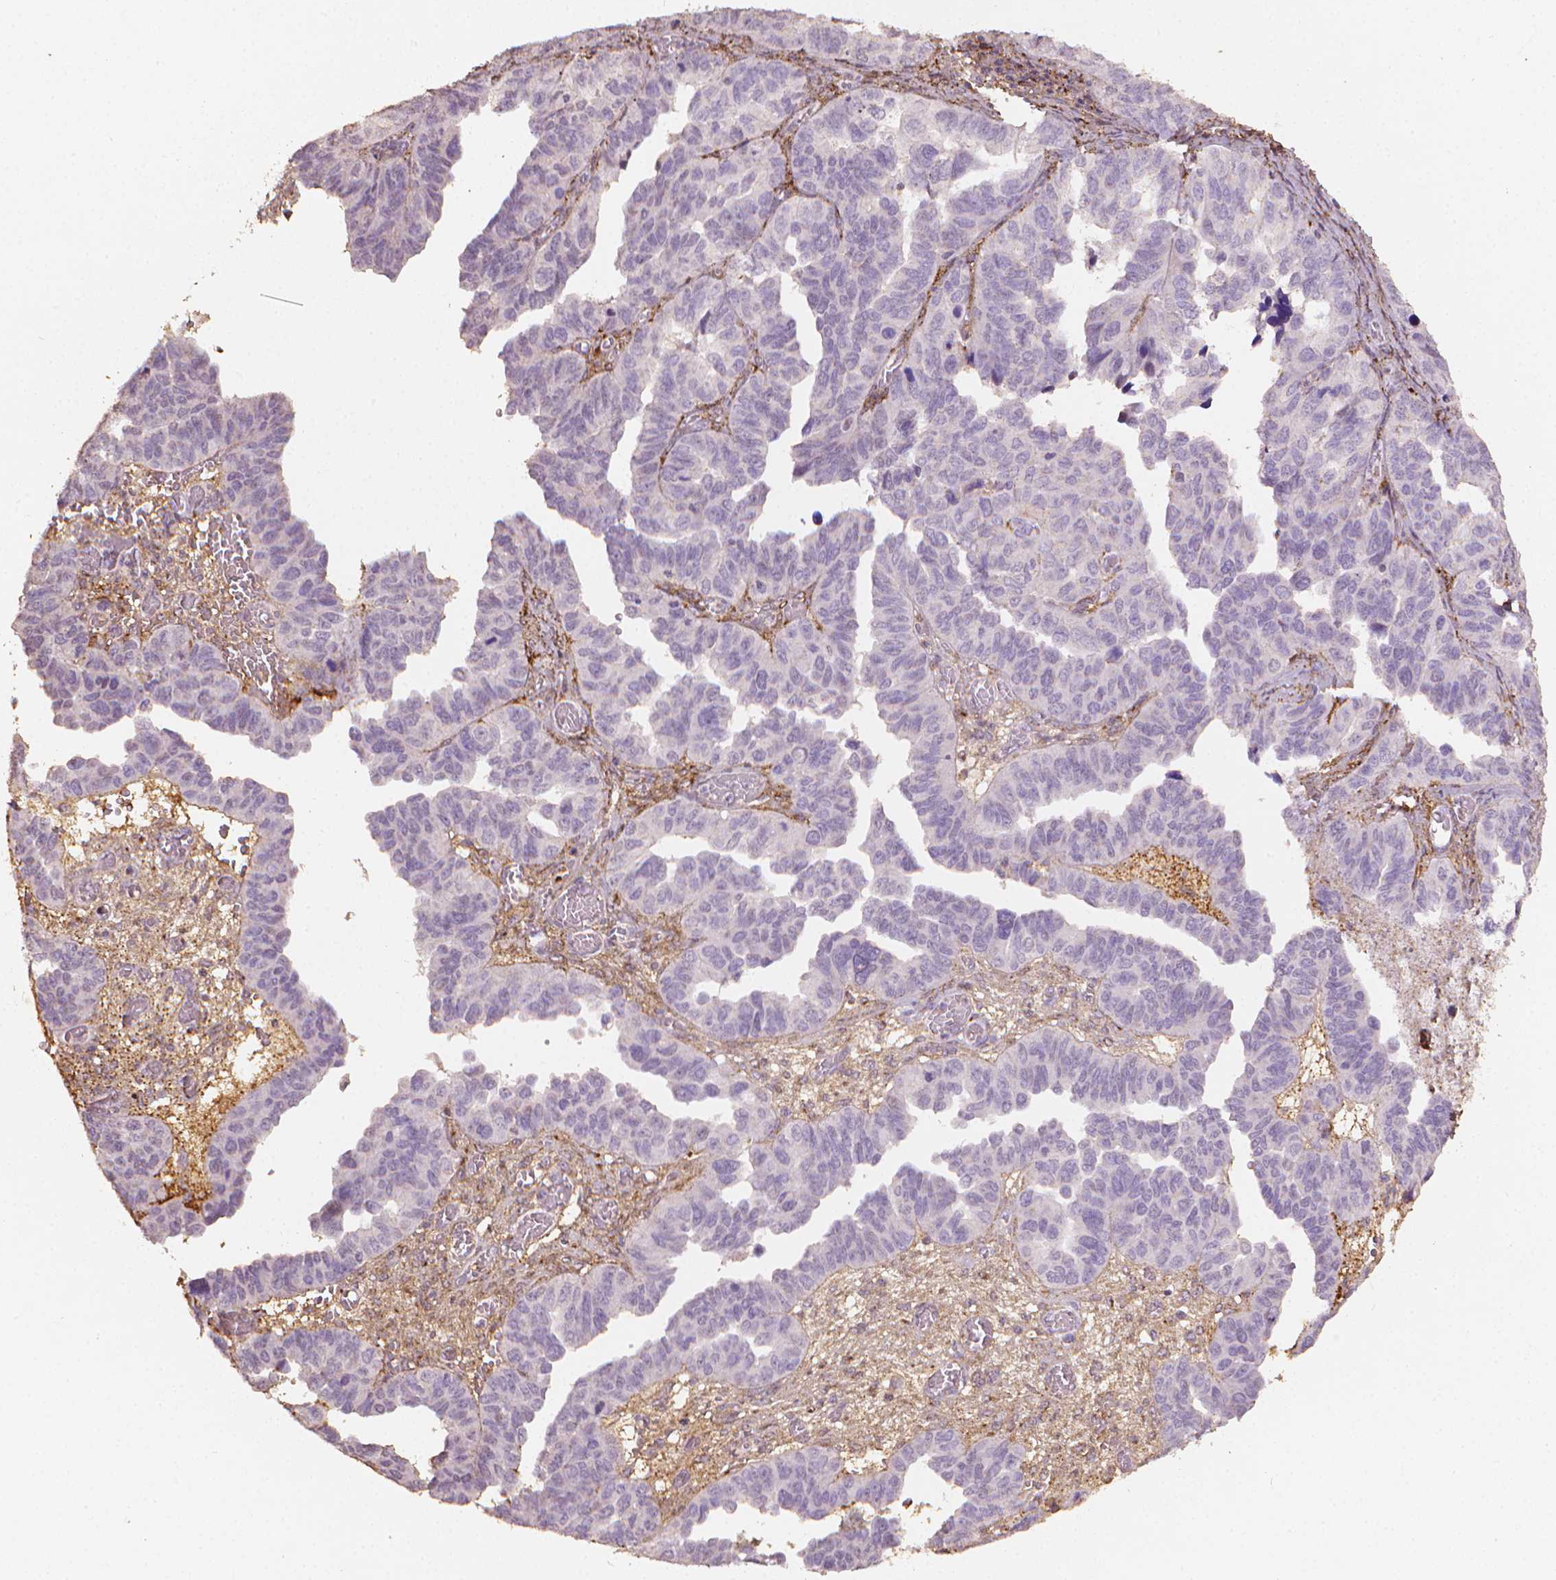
{"staining": {"intensity": "negative", "quantity": "none", "location": "none"}, "tissue": "ovarian cancer", "cell_type": "Tumor cells", "image_type": "cancer", "snomed": [{"axis": "morphology", "description": "Cystadenocarcinoma, serous, NOS"}, {"axis": "topography", "description": "Ovary"}], "caption": "A micrograph of human ovarian serous cystadenocarcinoma is negative for staining in tumor cells.", "gene": "DCN", "patient": {"sex": "female", "age": 64}}